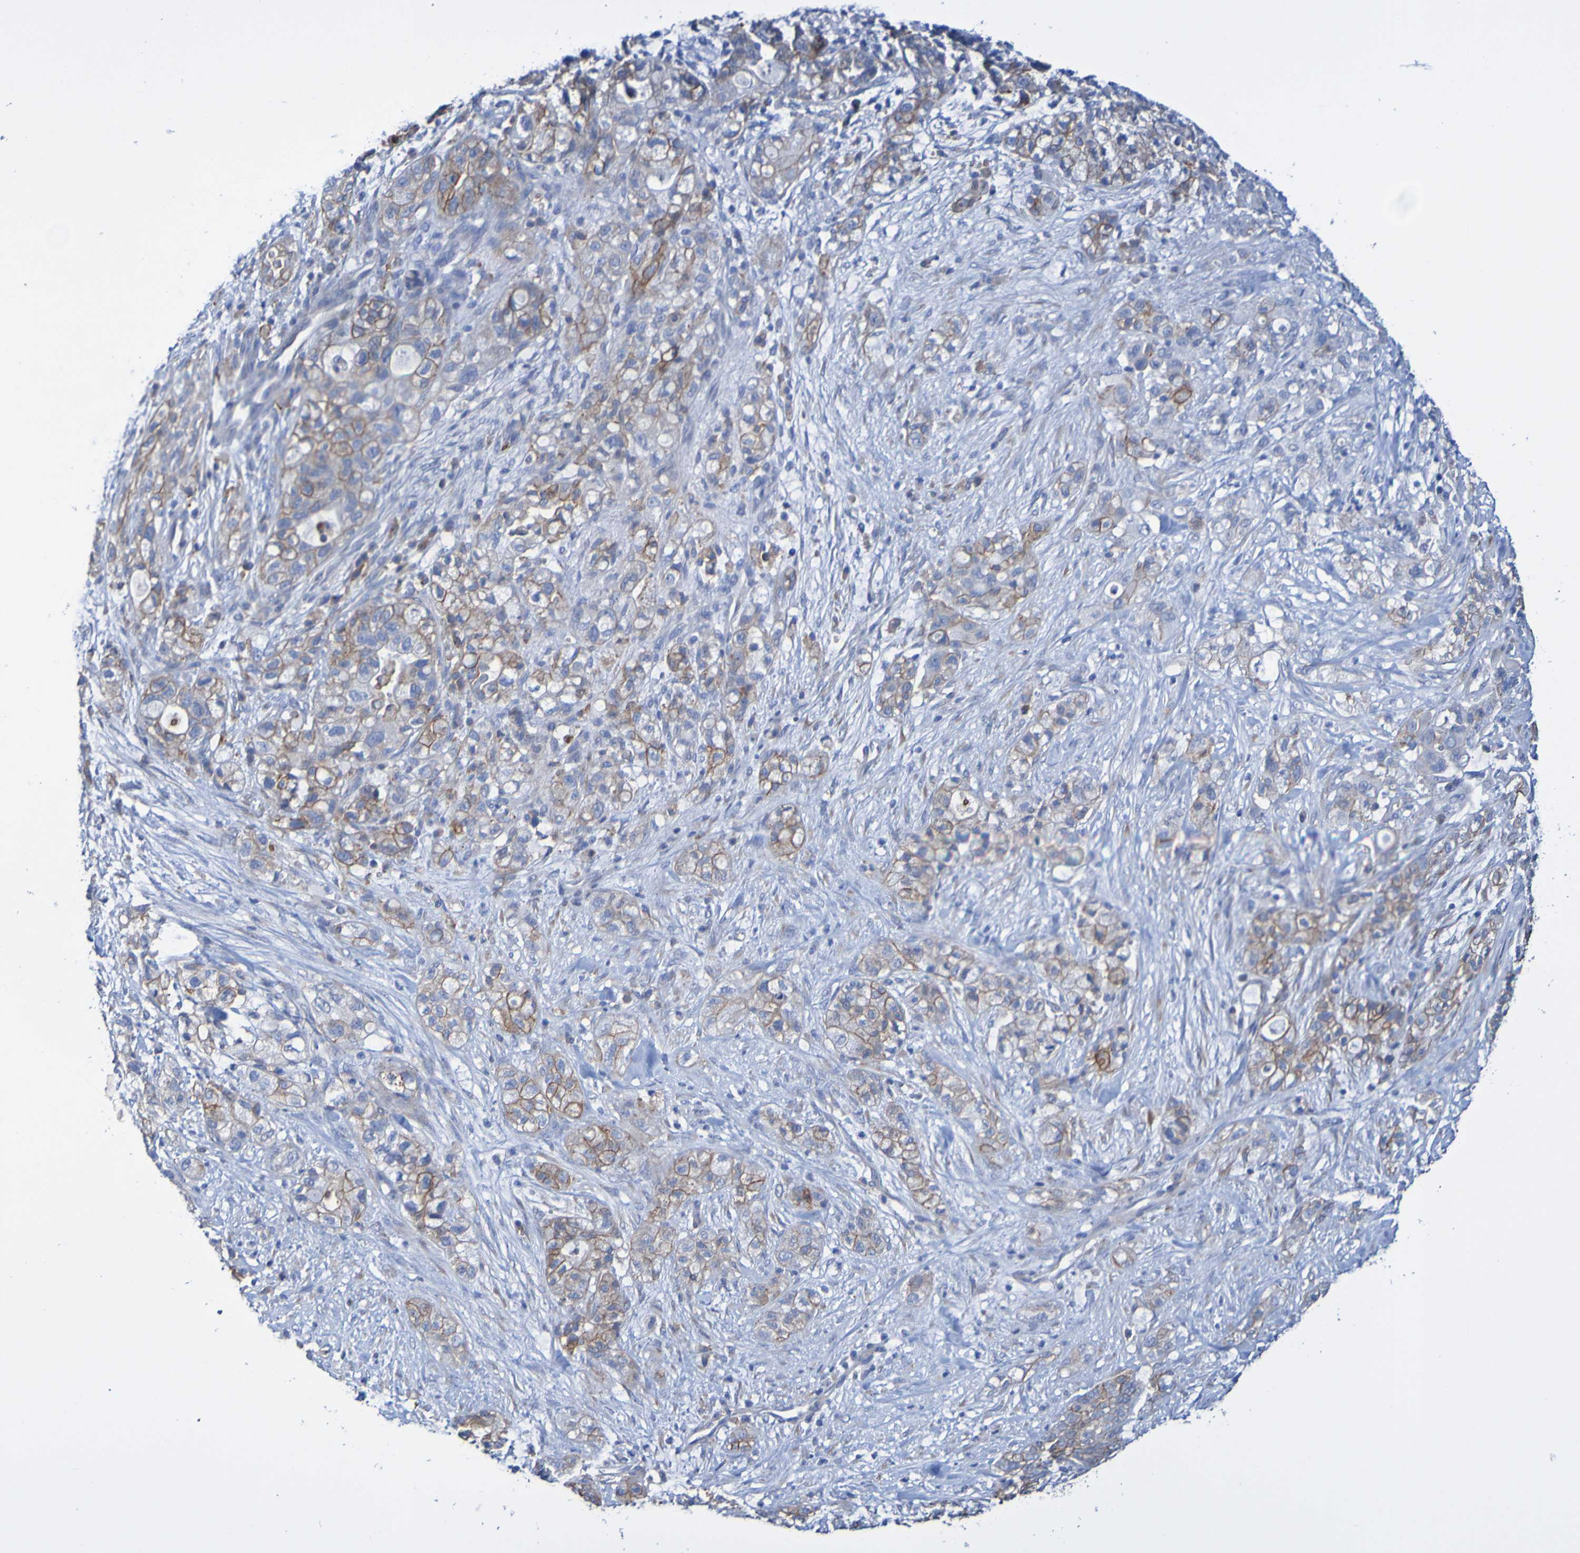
{"staining": {"intensity": "moderate", "quantity": "25%-75%", "location": "cytoplasmic/membranous"}, "tissue": "pancreatic cancer", "cell_type": "Tumor cells", "image_type": "cancer", "snomed": [{"axis": "morphology", "description": "Adenocarcinoma, NOS"}, {"axis": "topography", "description": "Pancreas"}], "caption": "Moderate cytoplasmic/membranous protein staining is seen in approximately 25%-75% of tumor cells in pancreatic cancer. (brown staining indicates protein expression, while blue staining denotes nuclei).", "gene": "SLC3A2", "patient": {"sex": "female", "age": 78}}